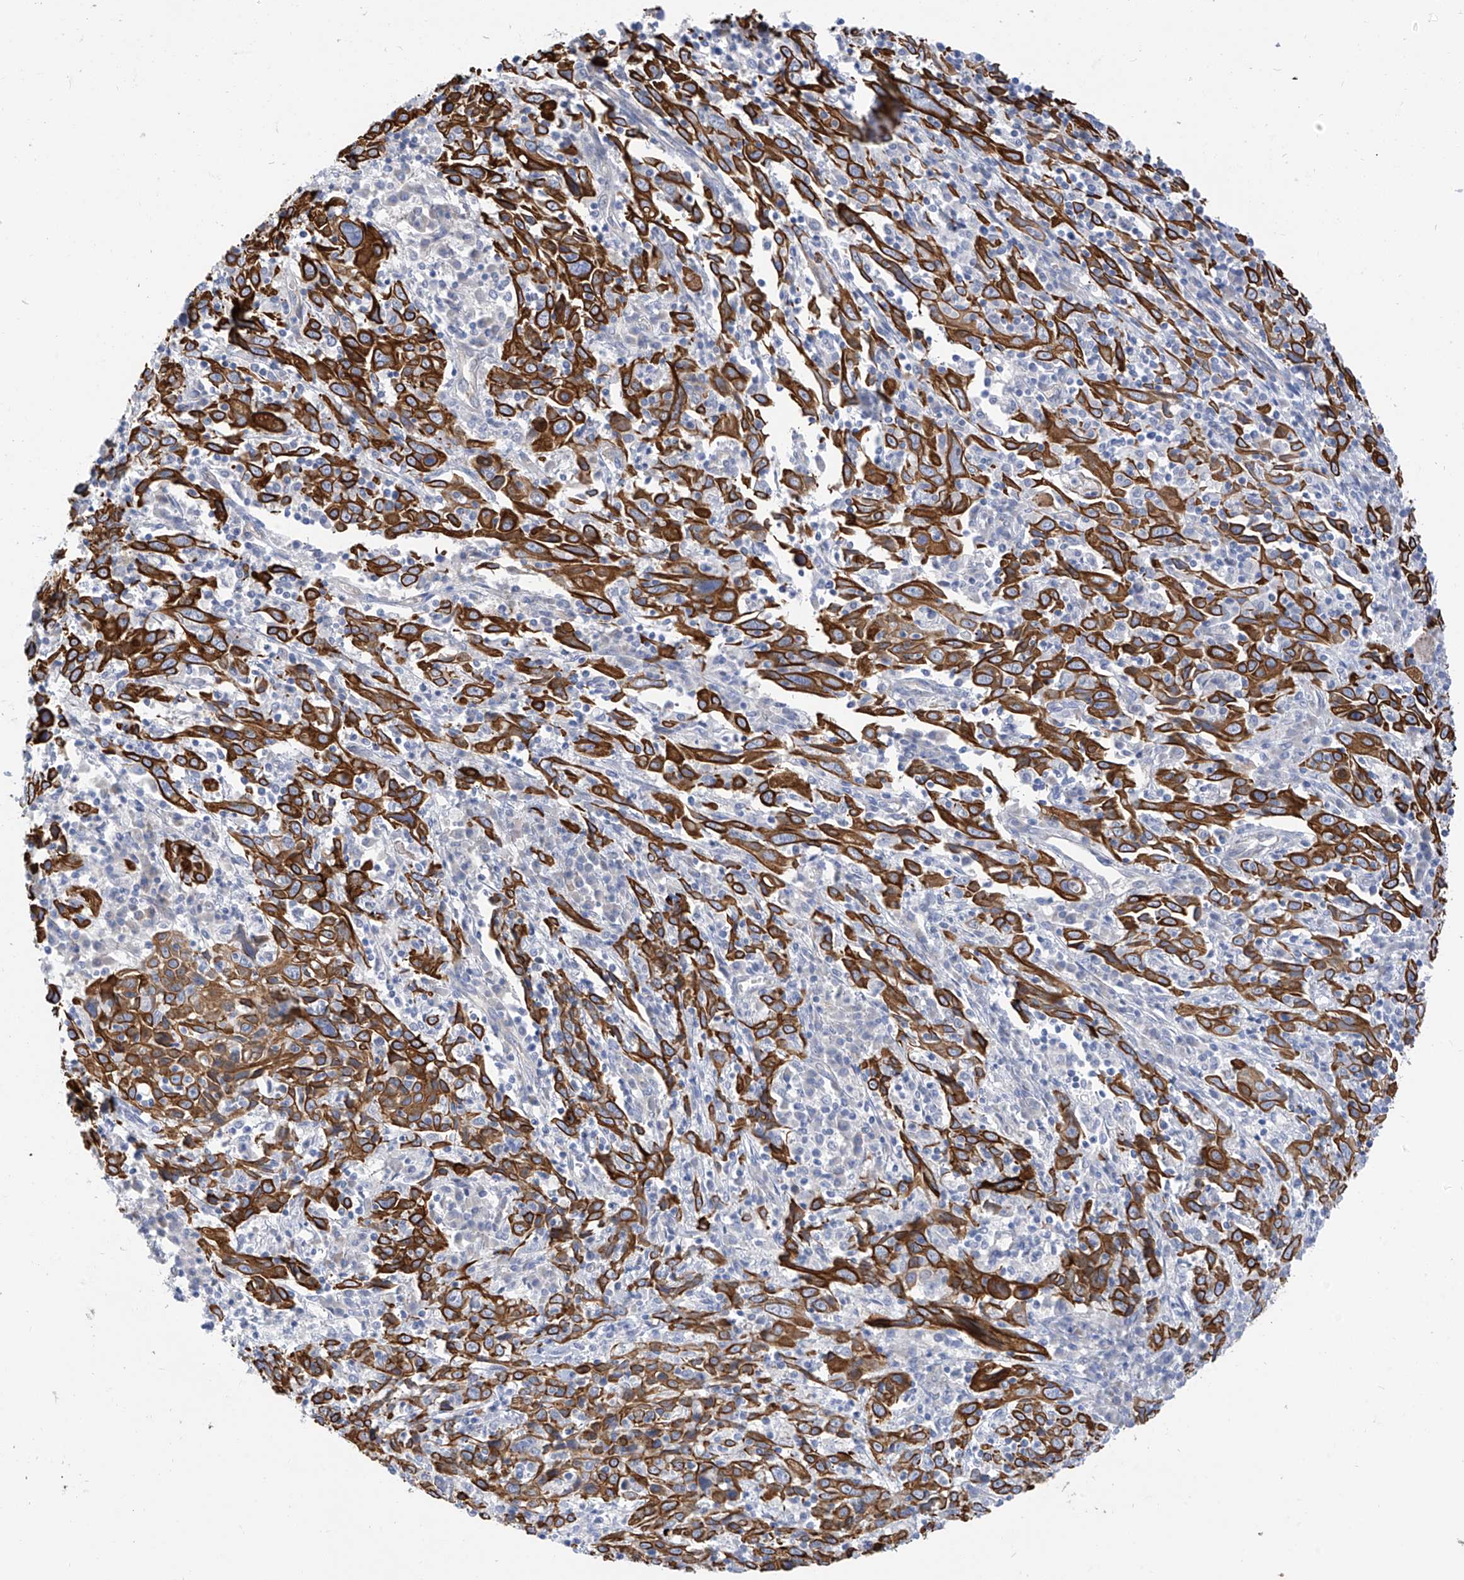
{"staining": {"intensity": "strong", "quantity": ">75%", "location": "cytoplasmic/membranous"}, "tissue": "cervical cancer", "cell_type": "Tumor cells", "image_type": "cancer", "snomed": [{"axis": "morphology", "description": "Squamous cell carcinoma, NOS"}, {"axis": "topography", "description": "Cervix"}], "caption": "Brown immunohistochemical staining in cervical cancer demonstrates strong cytoplasmic/membranous staining in about >75% of tumor cells.", "gene": "PIK3C2B", "patient": {"sex": "female", "age": 46}}